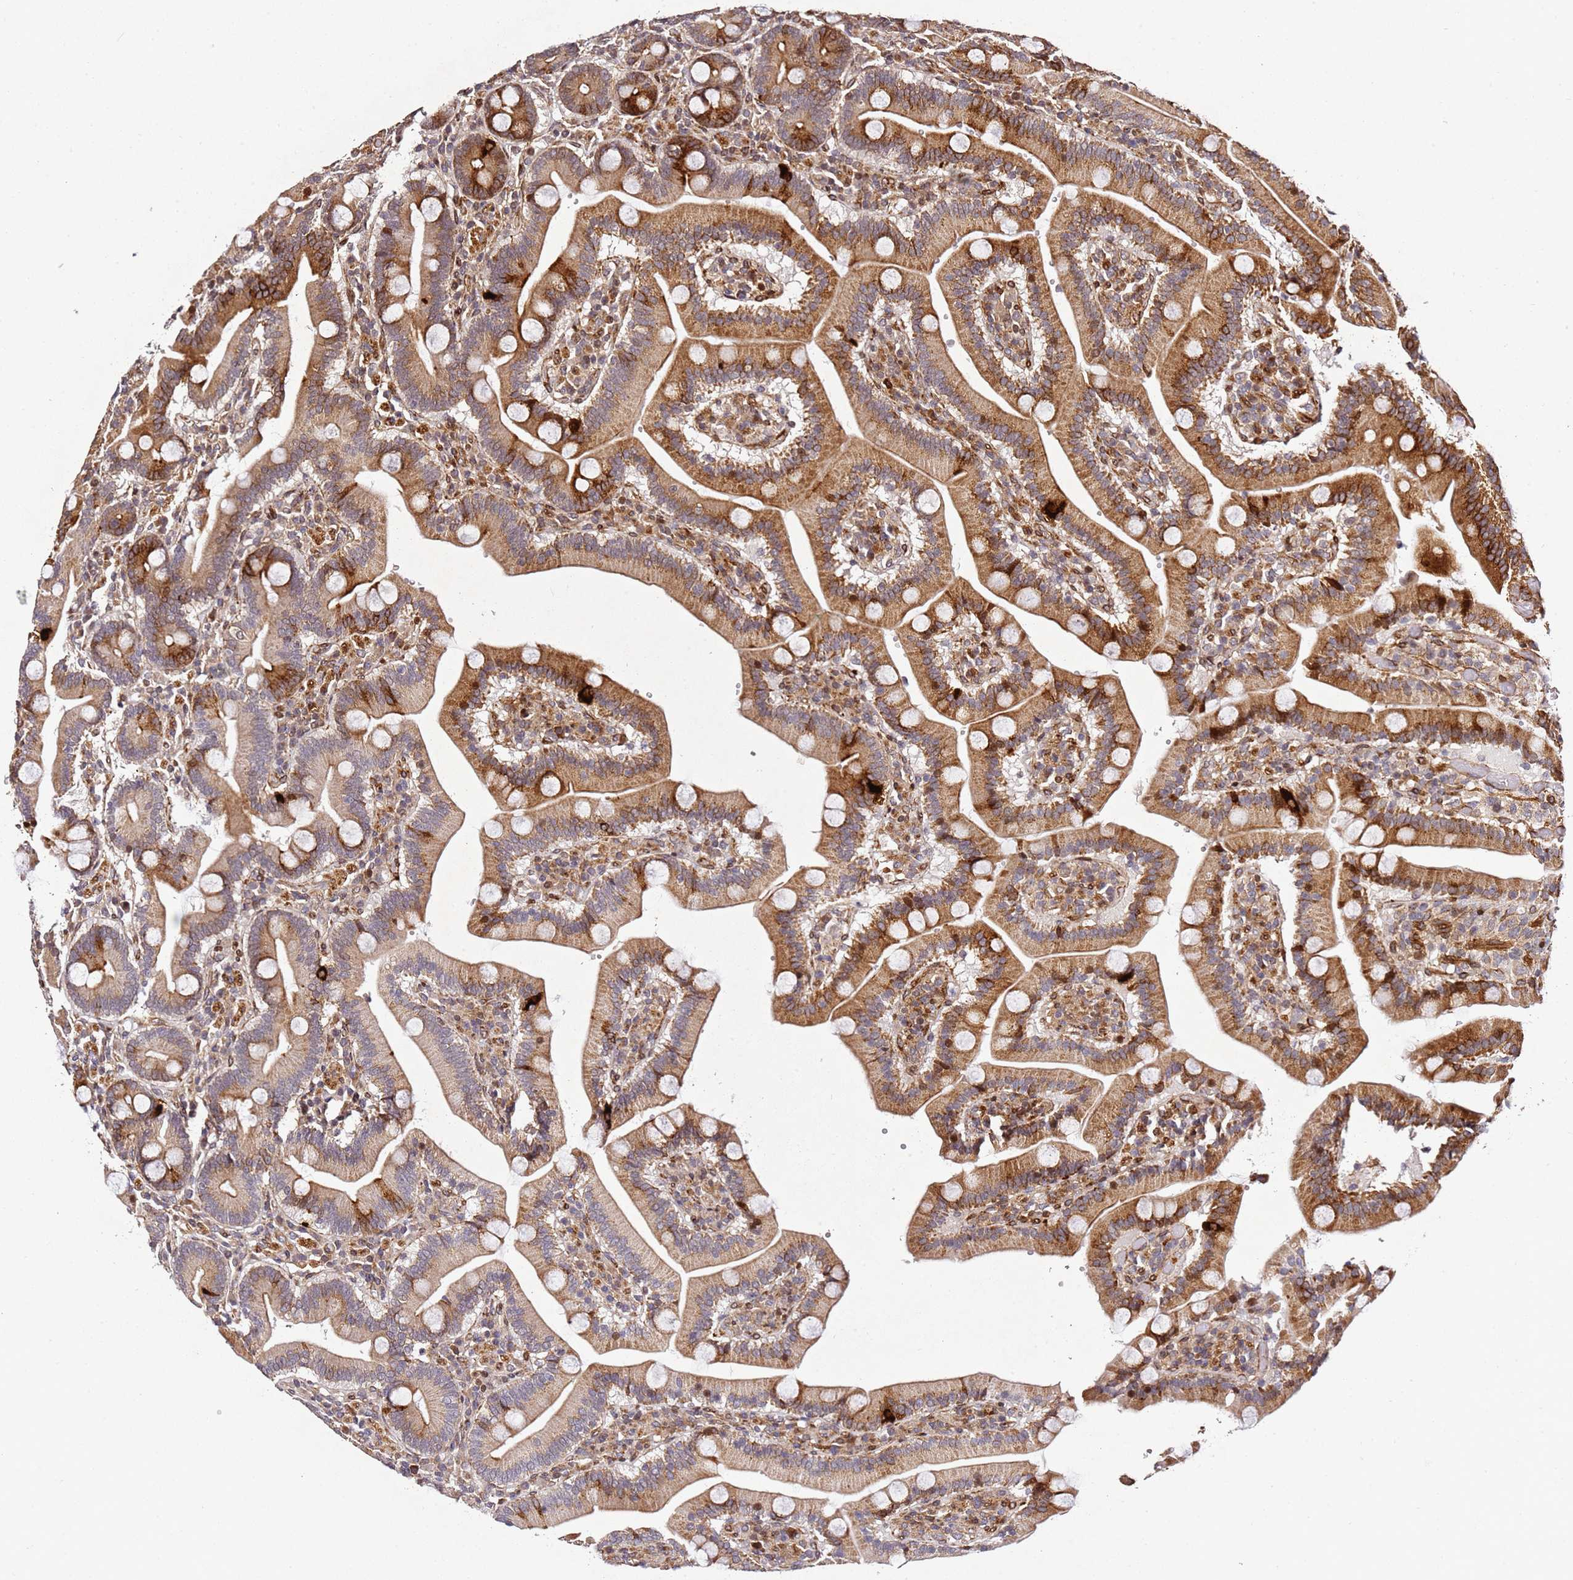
{"staining": {"intensity": "strong", "quantity": ">75%", "location": "cytoplasmic/membranous"}, "tissue": "duodenum", "cell_type": "Glandular cells", "image_type": "normal", "snomed": [{"axis": "morphology", "description": "Normal tissue, NOS"}, {"axis": "topography", "description": "Duodenum"}], "caption": "There is high levels of strong cytoplasmic/membranous positivity in glandular cells of unremarkable duodenum, as demonstrated by immunohistochemical staining (brown color).", "gene": "ZNF296", "patient": {"sex": "female", "age": 62}}